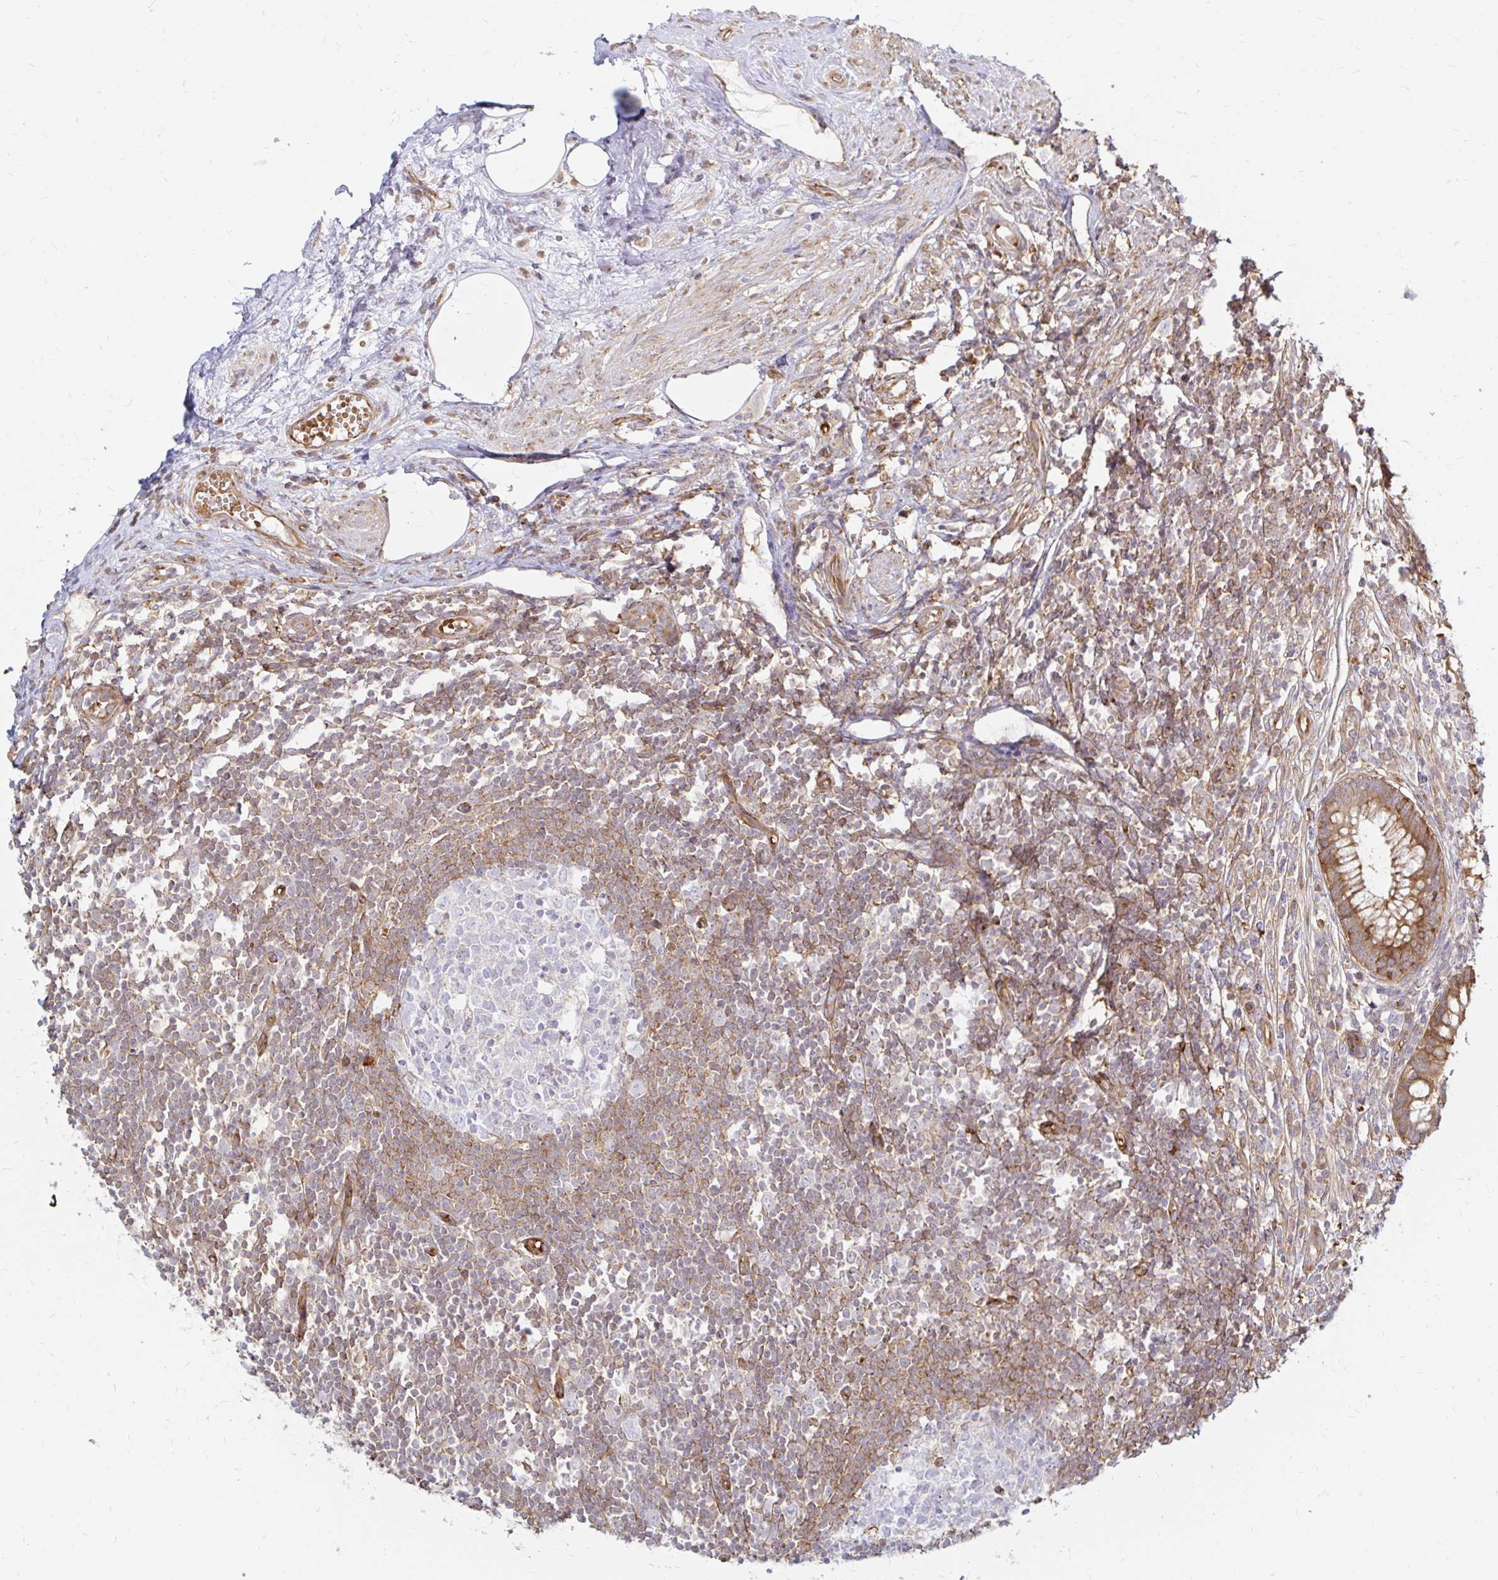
{"staining": {"intensity": "strong", "quantity": ">75%", "location": "cytoplasmic/membranous"}, "tissue": "appendix", "cell_type": "Glandular cells", "image_type": "normal", "snomed": [{"axis": "morphology", "description": "Normal tissue, NOS"}, {"axis": "topography", "description": "Appendix"}], "caption": "Immunohistochemical staining of normal human appendix exhibits >75% levels of strong cytoplasmic/membranous protein expression in about >75% of glandular cells.", "gene": "CAST", "patient": {"sex": "female", "age": 56}}